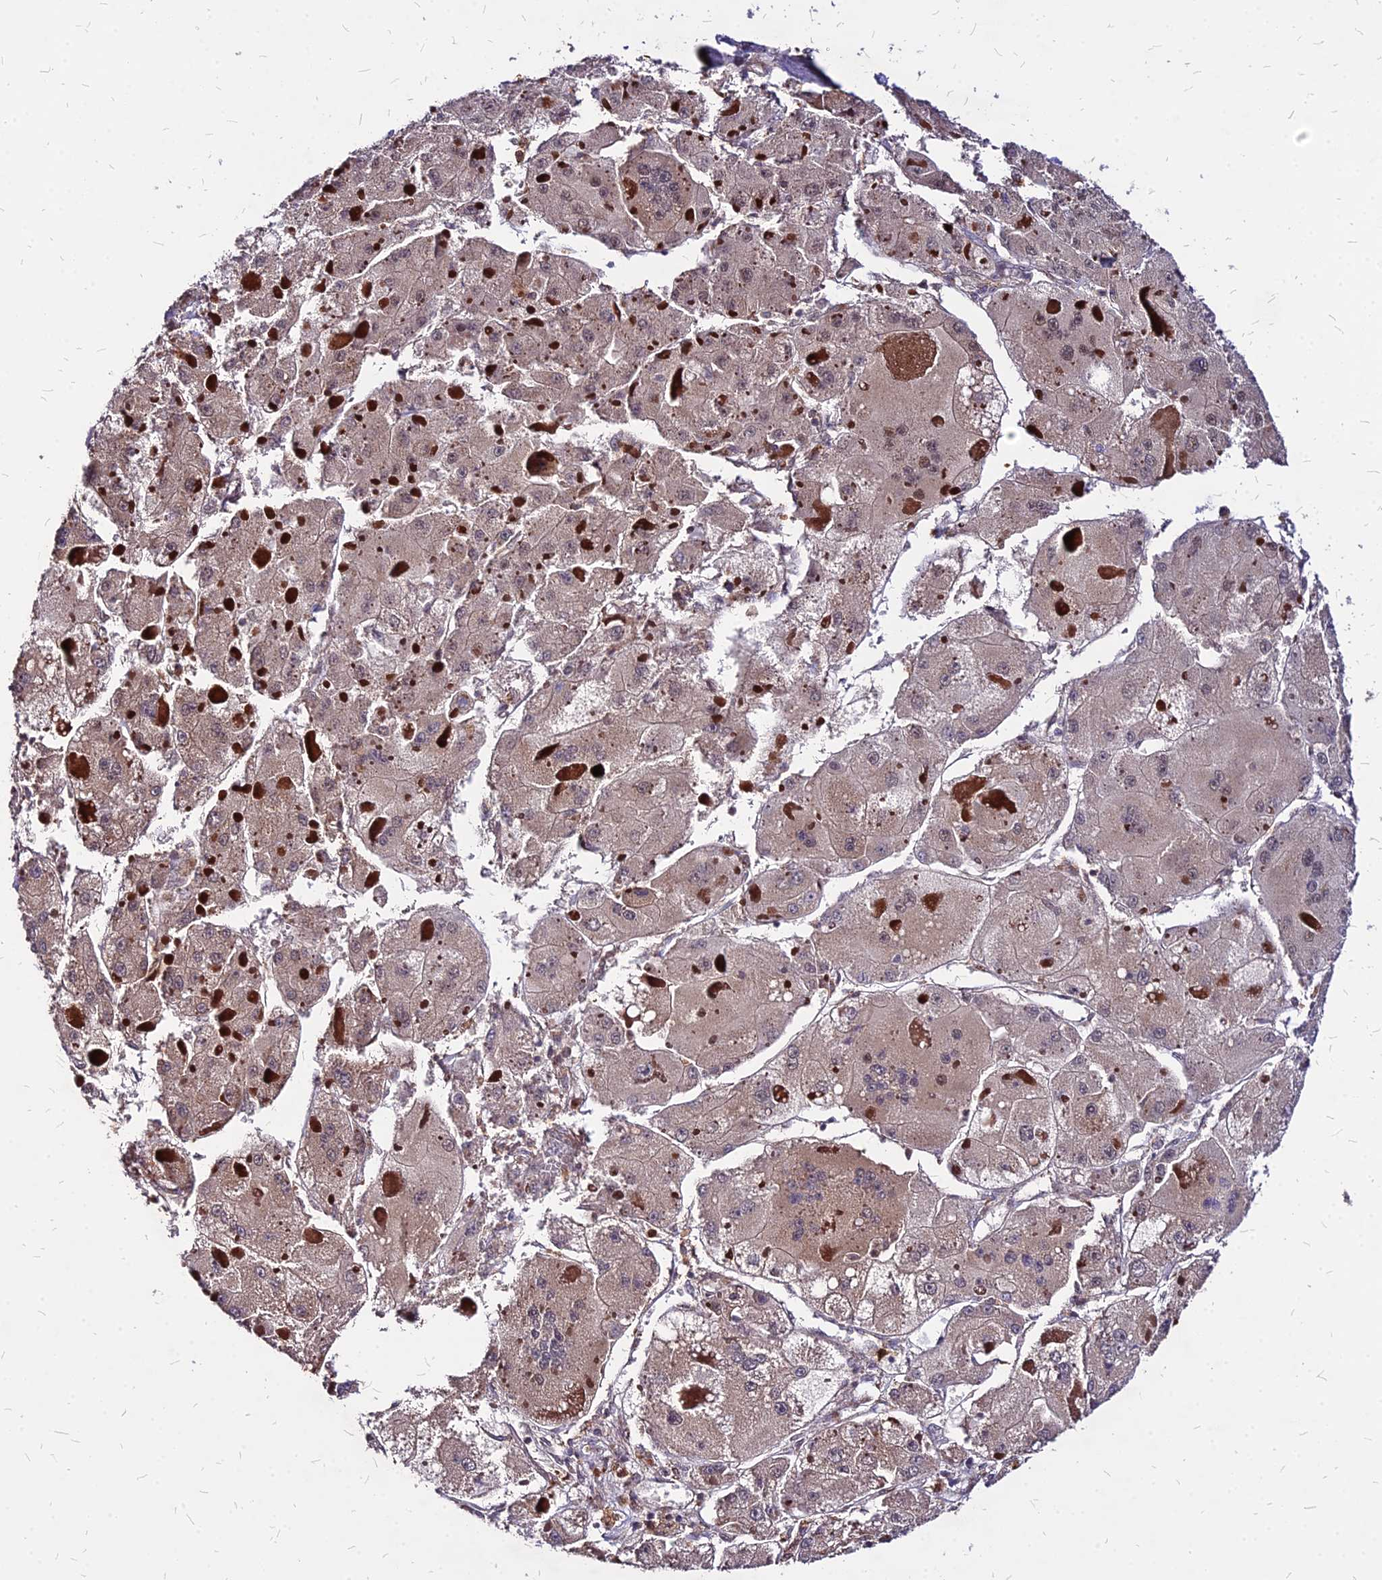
{"staining": {"intensity": "weak", "quantity": ">75%", "location": "cytoplasmic/membranous"}, "tissue": "liver cancer", "cell_type": "Tumor cells", "image_type": "cancer", "snomed": [{"axis": "morphology", "description": "Carcinoma, Hepatocellular, NOS"}, {"axis": "topography", "description": "Liver"}], "caption": "Protein expression analysis of human liver cancer (hepatocellular carcinoma) reveals weak cytoplasmic/membranous positivity in approximately >75% of tumor cells. (brown staining indicates protein expression, while blue staining denotes nuclei).", "gene": "APBA3", "patient": {"sex": "female", "age": 73}}